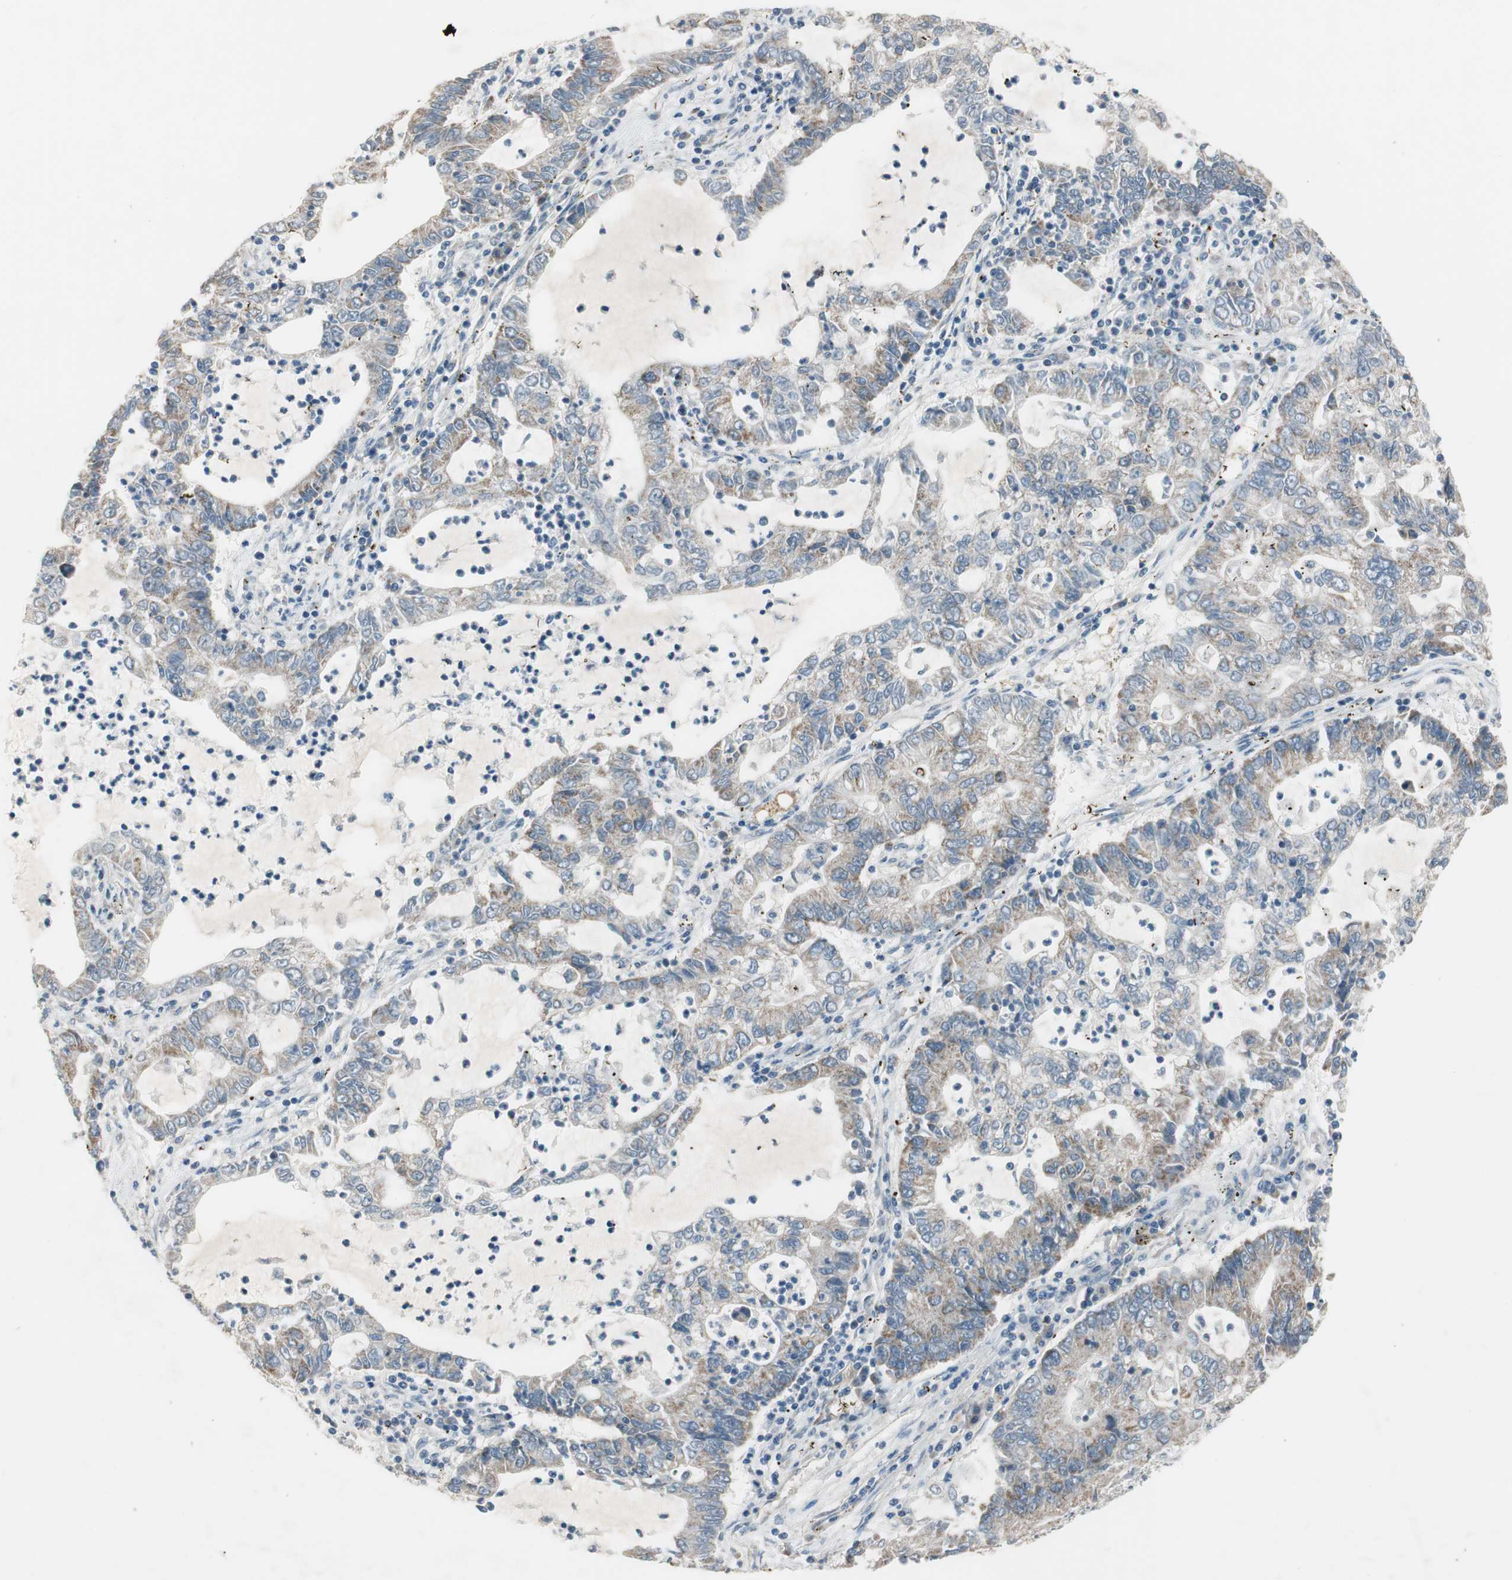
{"staining": {"intensity": "moderate", "quantity": "<25%", "location": "cytoplasmic/membranous"}, "tissue": "lung cancer", "cell_type": "Tumor cells", "image_type": "cancer", "snomed": [{"axis": "morphology", "description": "Adenocarcinoma, NOS"}, {"axis": "topography", "description": "Lung"}], "caption": "A histopathology image of human lung cancer (adenocarcinoma) stained for a protein exhibits moderate cytoplasmic/membranous brown staining in tumor cells. The staining was performed using DAB, with brown indicating positive protein expression. Nuclei are stained blue with hematoxylin.", "gene": "GYPC", "patient": {"sex": "female", "age": 51}}